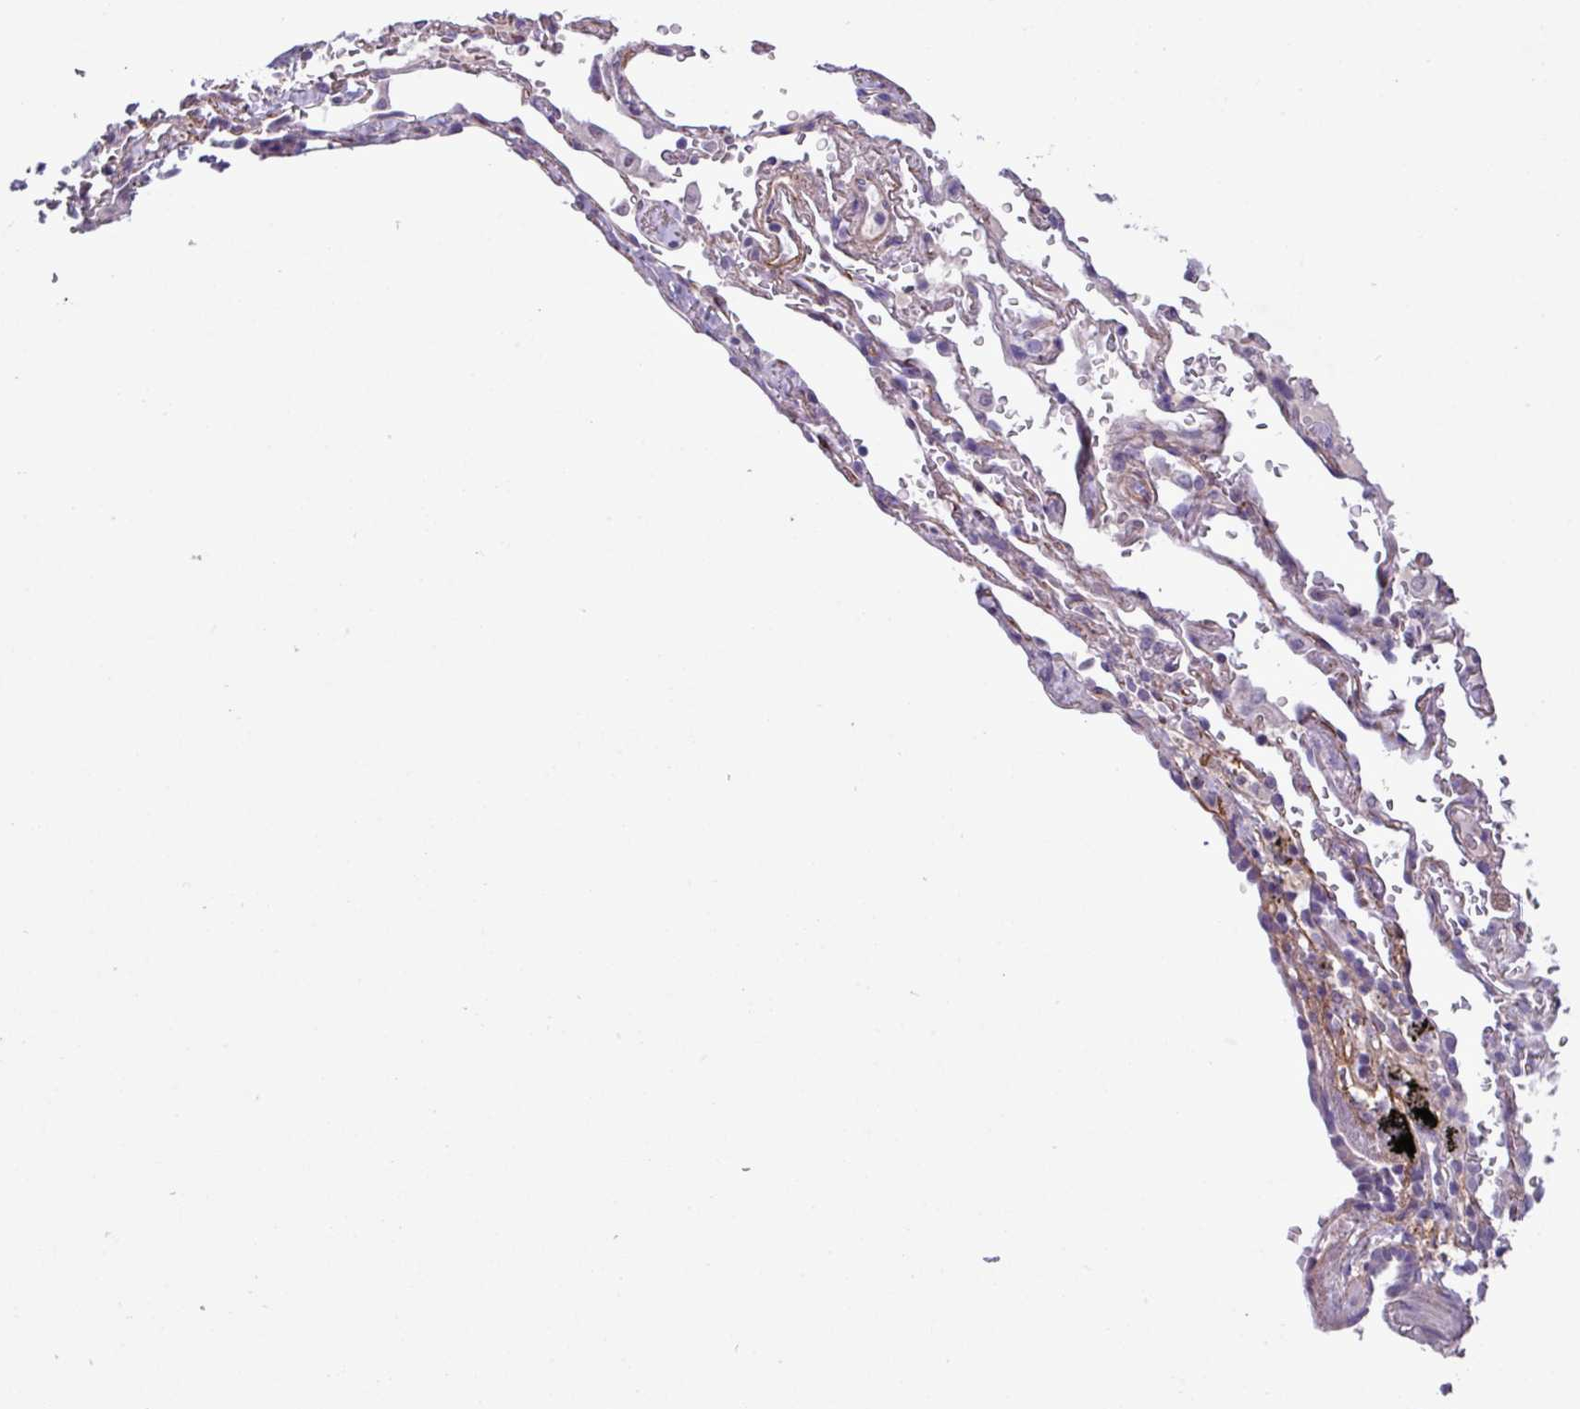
{"staining": {"intensity": "negative", "quantity": "none", "location": "none"}, "tissue": "adipose tissue", "cell_type": "Adipocytes", "image_type": "normal", "snomed": [{"axis": "morphology", "description": "Normal tissue, NOS"}, {"axis": "topography", "description": "Cartilage tissue"}, {"axis": "topography", "description": "Bronchus"}], "caption": "Adipocytes show no significant positivity in normal adipose tissue.", "gene": "CD248", "patient": {"sex": "female", "age": 72}}